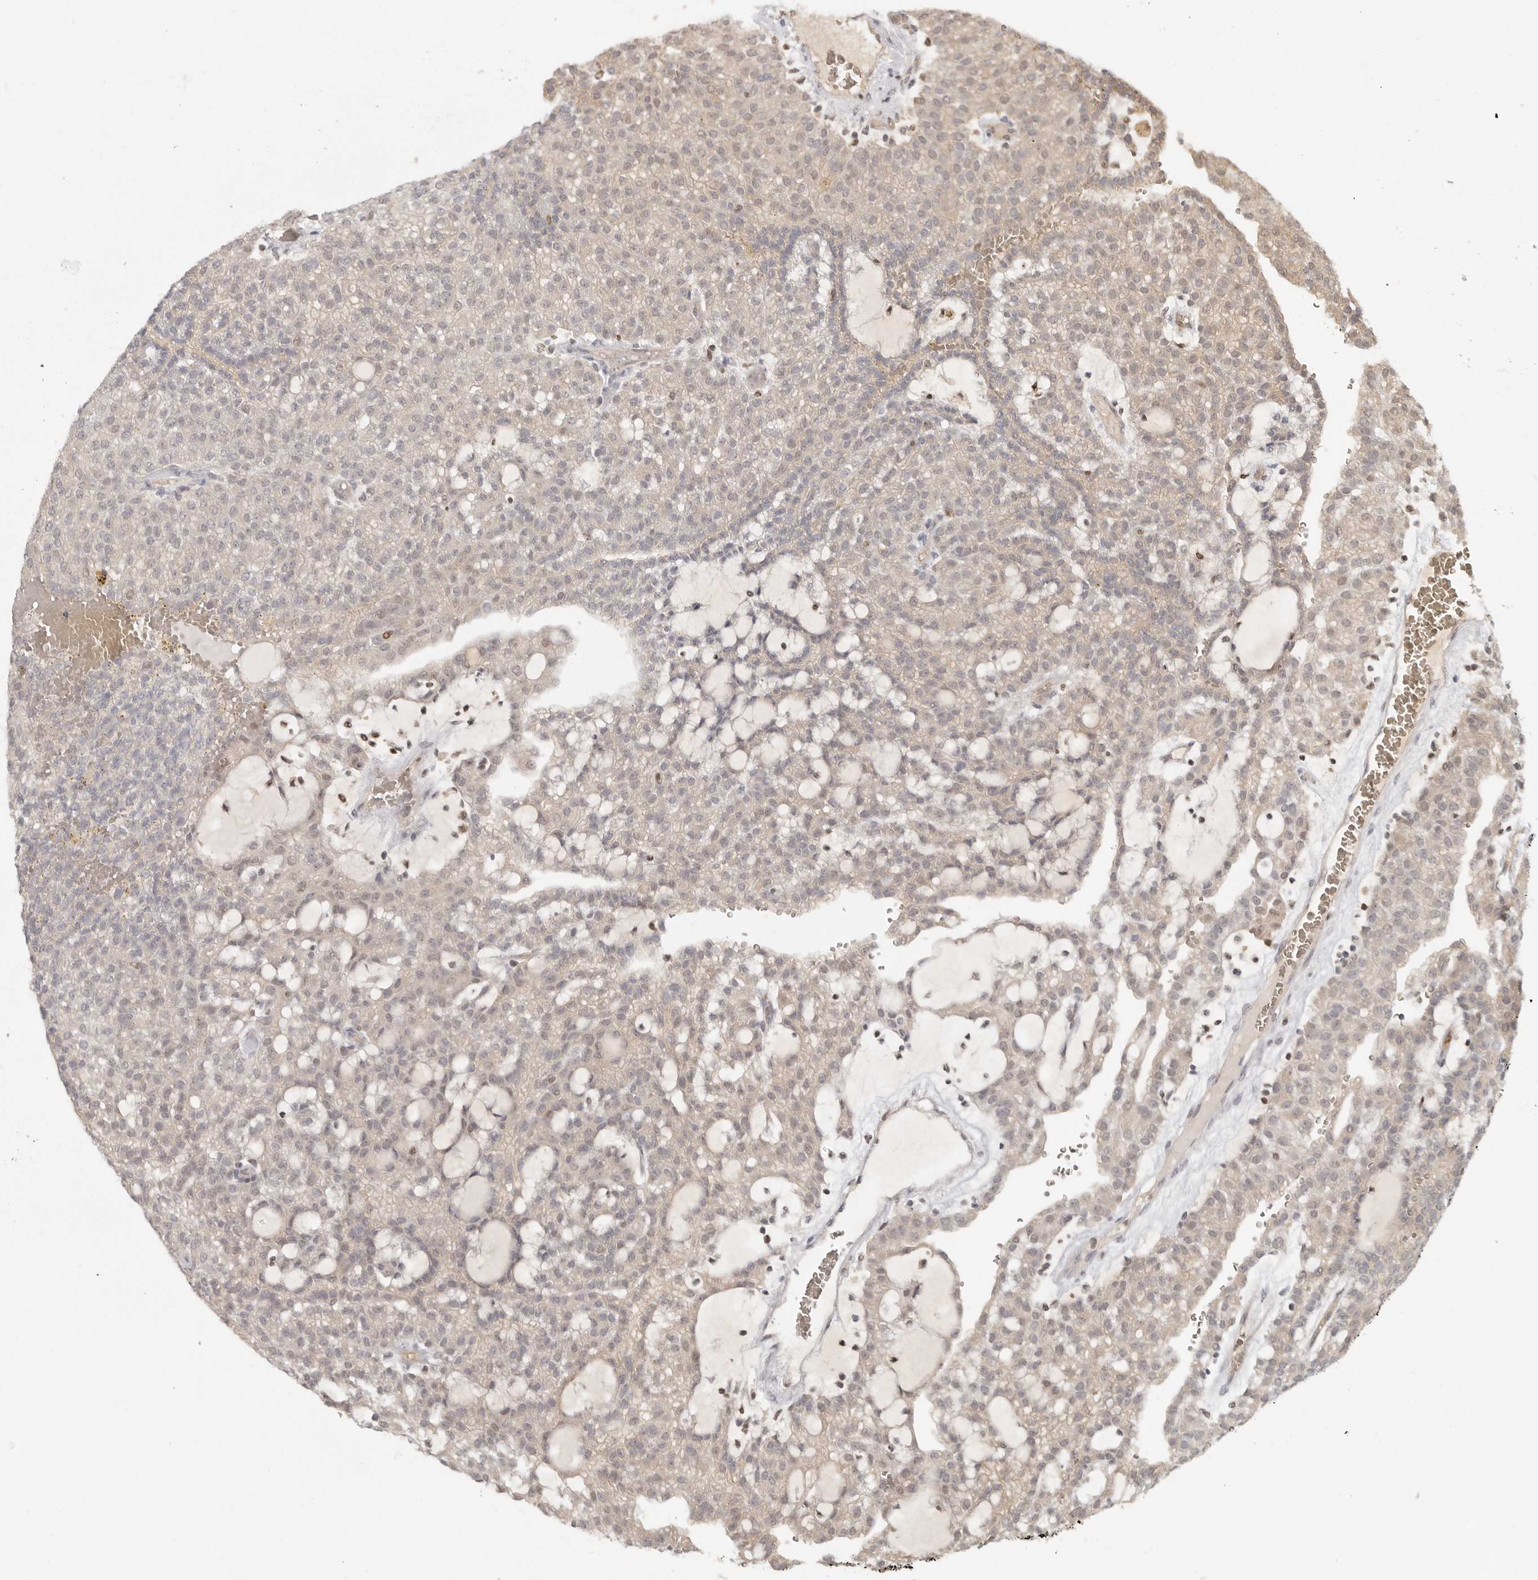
{"staining": {"intensity": "weak", "quantity": "25%-75%", "location": "cytoplasmic/membranous"}, "tissue": "renal cancer", "cell_type": "Tumor cells", "image_type": "cancer", "snomed": [{"axis": "morphology", "description": "Adenocarcinoma, NOS"}, {"axis": "topography", "description": "Kidney"}], "caption": "Weak cytoplasmic/membranous staining for a protein is identified in about 25%-75% of tumor cells of renal adenocarcinoma using IHC.", "gene": "PSMA5", "patient": {"sex": "male", "age": 63}}